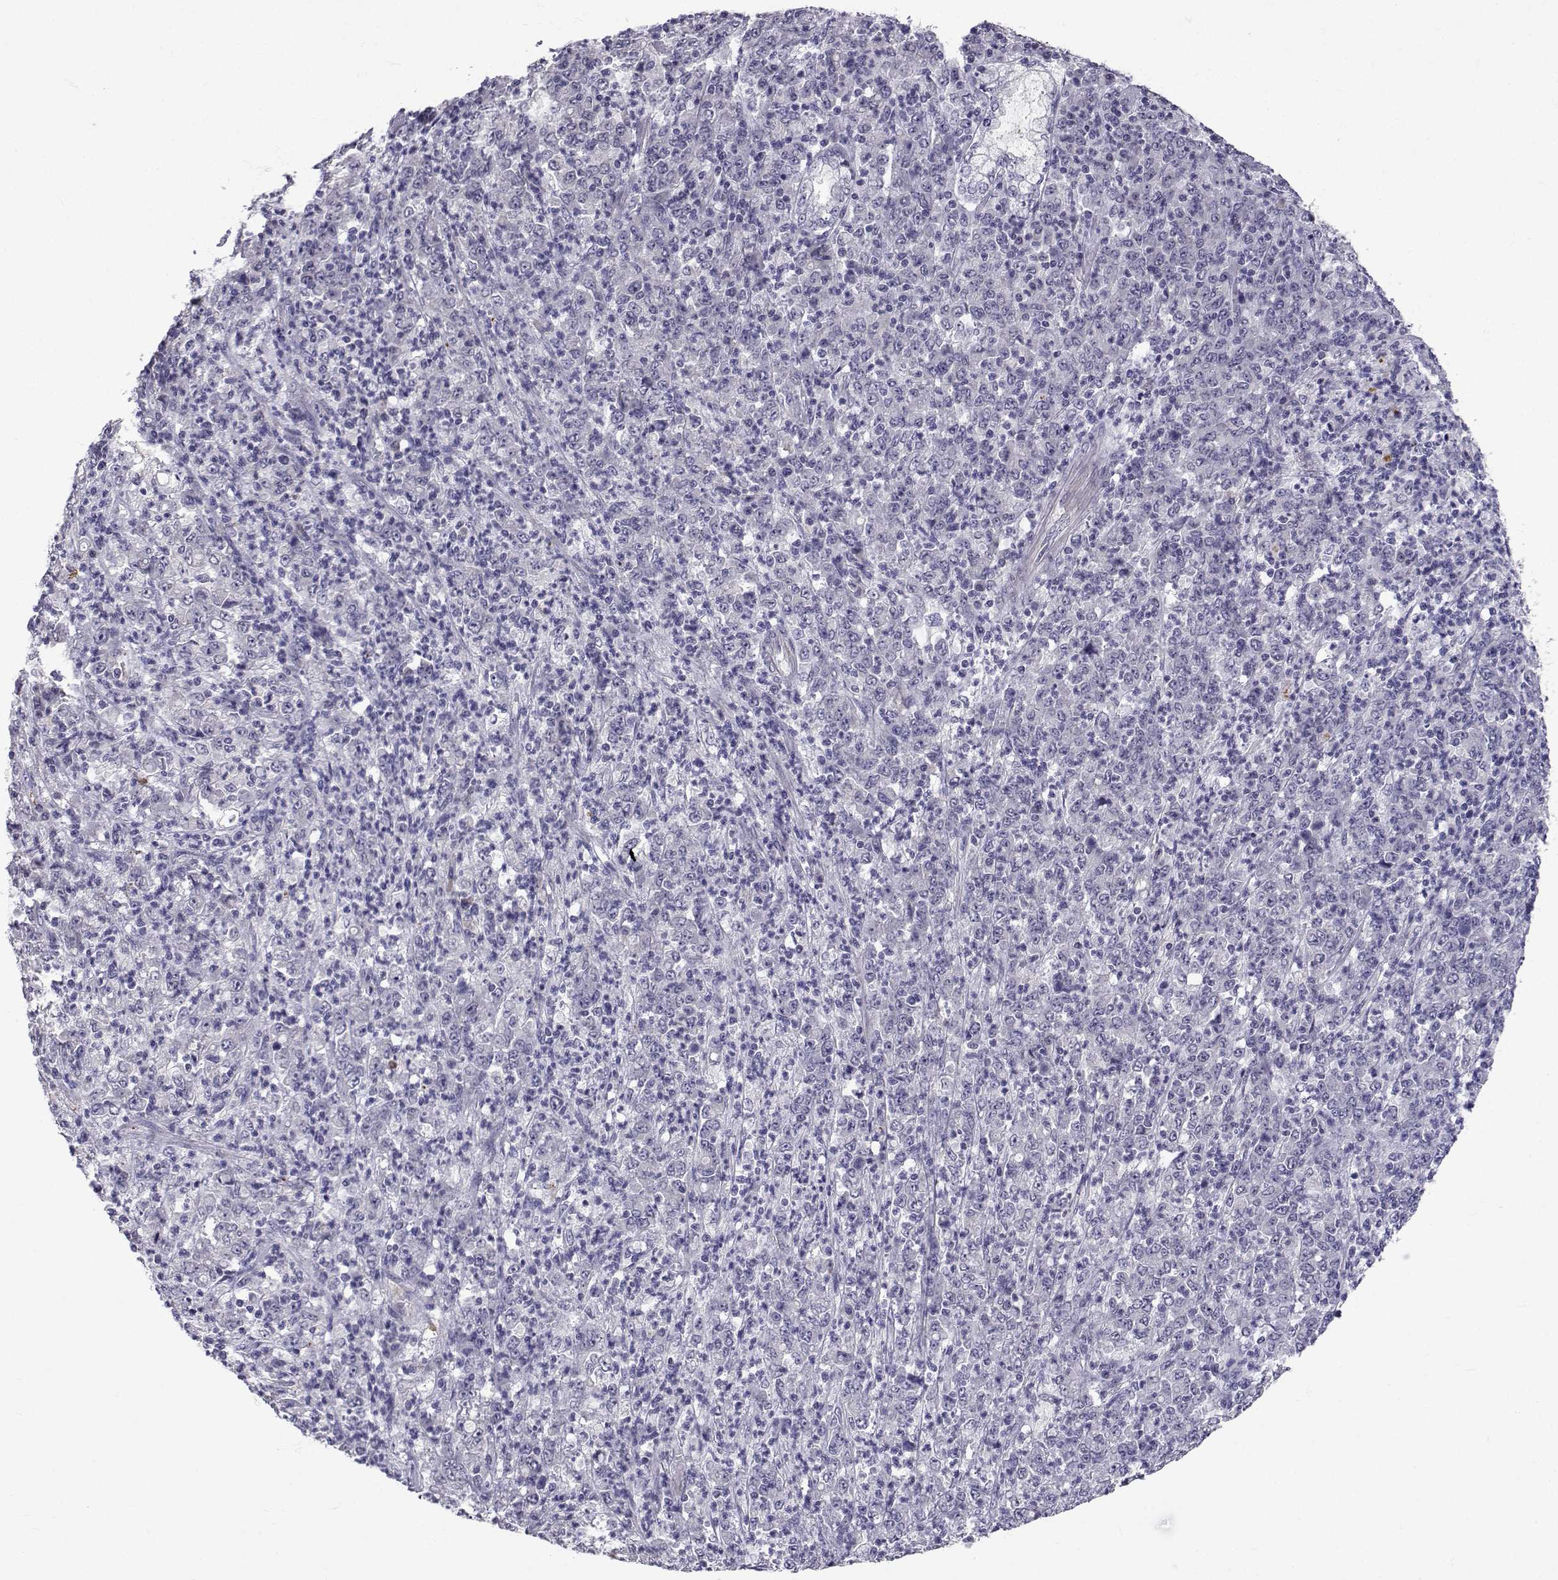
{"staining": {"intensity": "negative", "quantity": "none", "location": "none"}, "tissue": "stomach cancer", "cell_type": "Tumor cells", "image_type": "cancer", "snomed": [{"axis": "morphology", "description": "Adenocarcinoma, NOS"}, {"axis": "topography", "description": "Stomach, lower"}], "caption": "Tumor cells are negative for protein expression in human stomach adenocarcinoma.", "gene": "SLC6A3", "patient": {"sex": "female", "age": 71}}